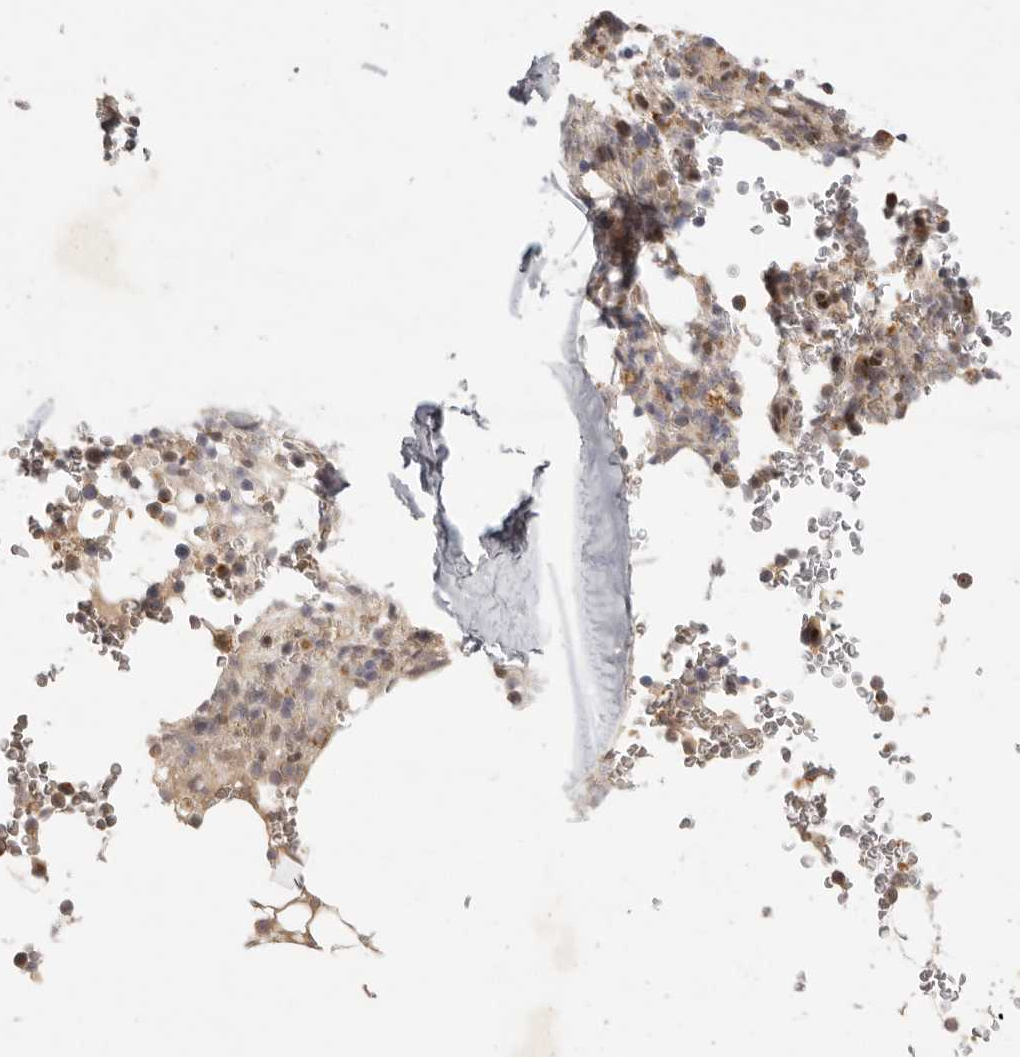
{"staining": {"intensity": "weak", "quantity": "25%-75%", "location": "cytoplasmic/membranous,nuclear"}, "tissue": "bone marrow", "cell_type": "Hematopoietic cells", "image_type": "normal", "snomed": [{"axis": "morphology", "description": "Normal tissue, NOS"}, {"axis": "topography", "description": "Bone marrow"}], "caption": "Weak cytoplasmic/membranous,nuclear expression for a protein is identified in about 25%-75% of hematopoietic cells of unremarkable bone marrow using immunohistochemistry.", "gene": "LRRC75A", "patient": {"sex": "male", "age": 58}}